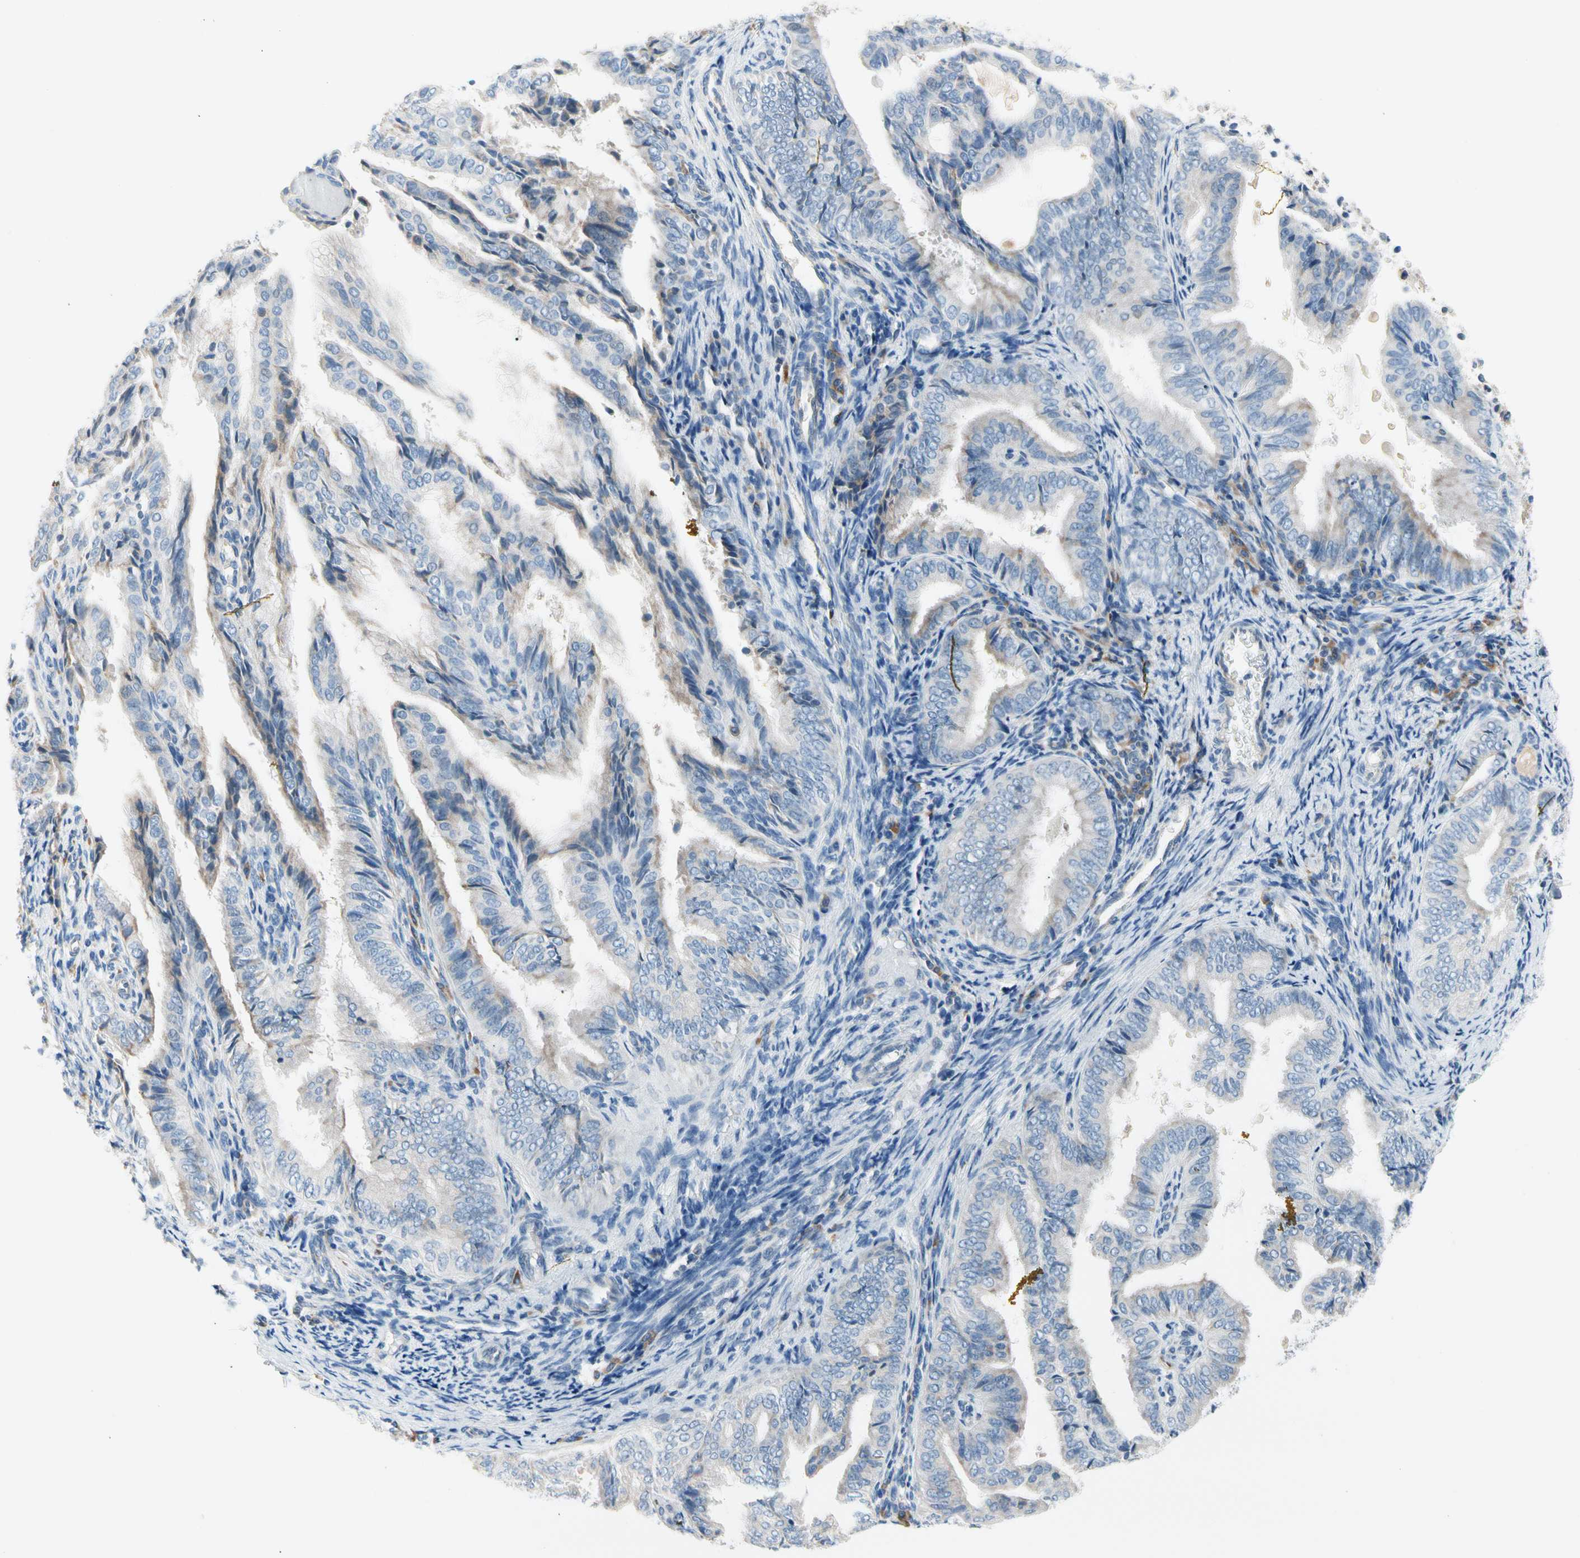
{"staining": {"intensity": "weak", "quantity": "<25%", "location": "cytoplasmic/membranous"}, "tissue": "endometrial cancer", "cell_type": "Tumor cells", "image_type": "cancer", "snomed": [{"axis": "morphology", "description": "Adenocarcinoma, NOS"}, {"axis": "topography", "description": "Endometrium"}], "caption": "The image demonstrates no staining of tumor cells in endometrial adenocarcinoma.", "gene": "STXBP1", "patient": {"sex": "female", "age": 58}}